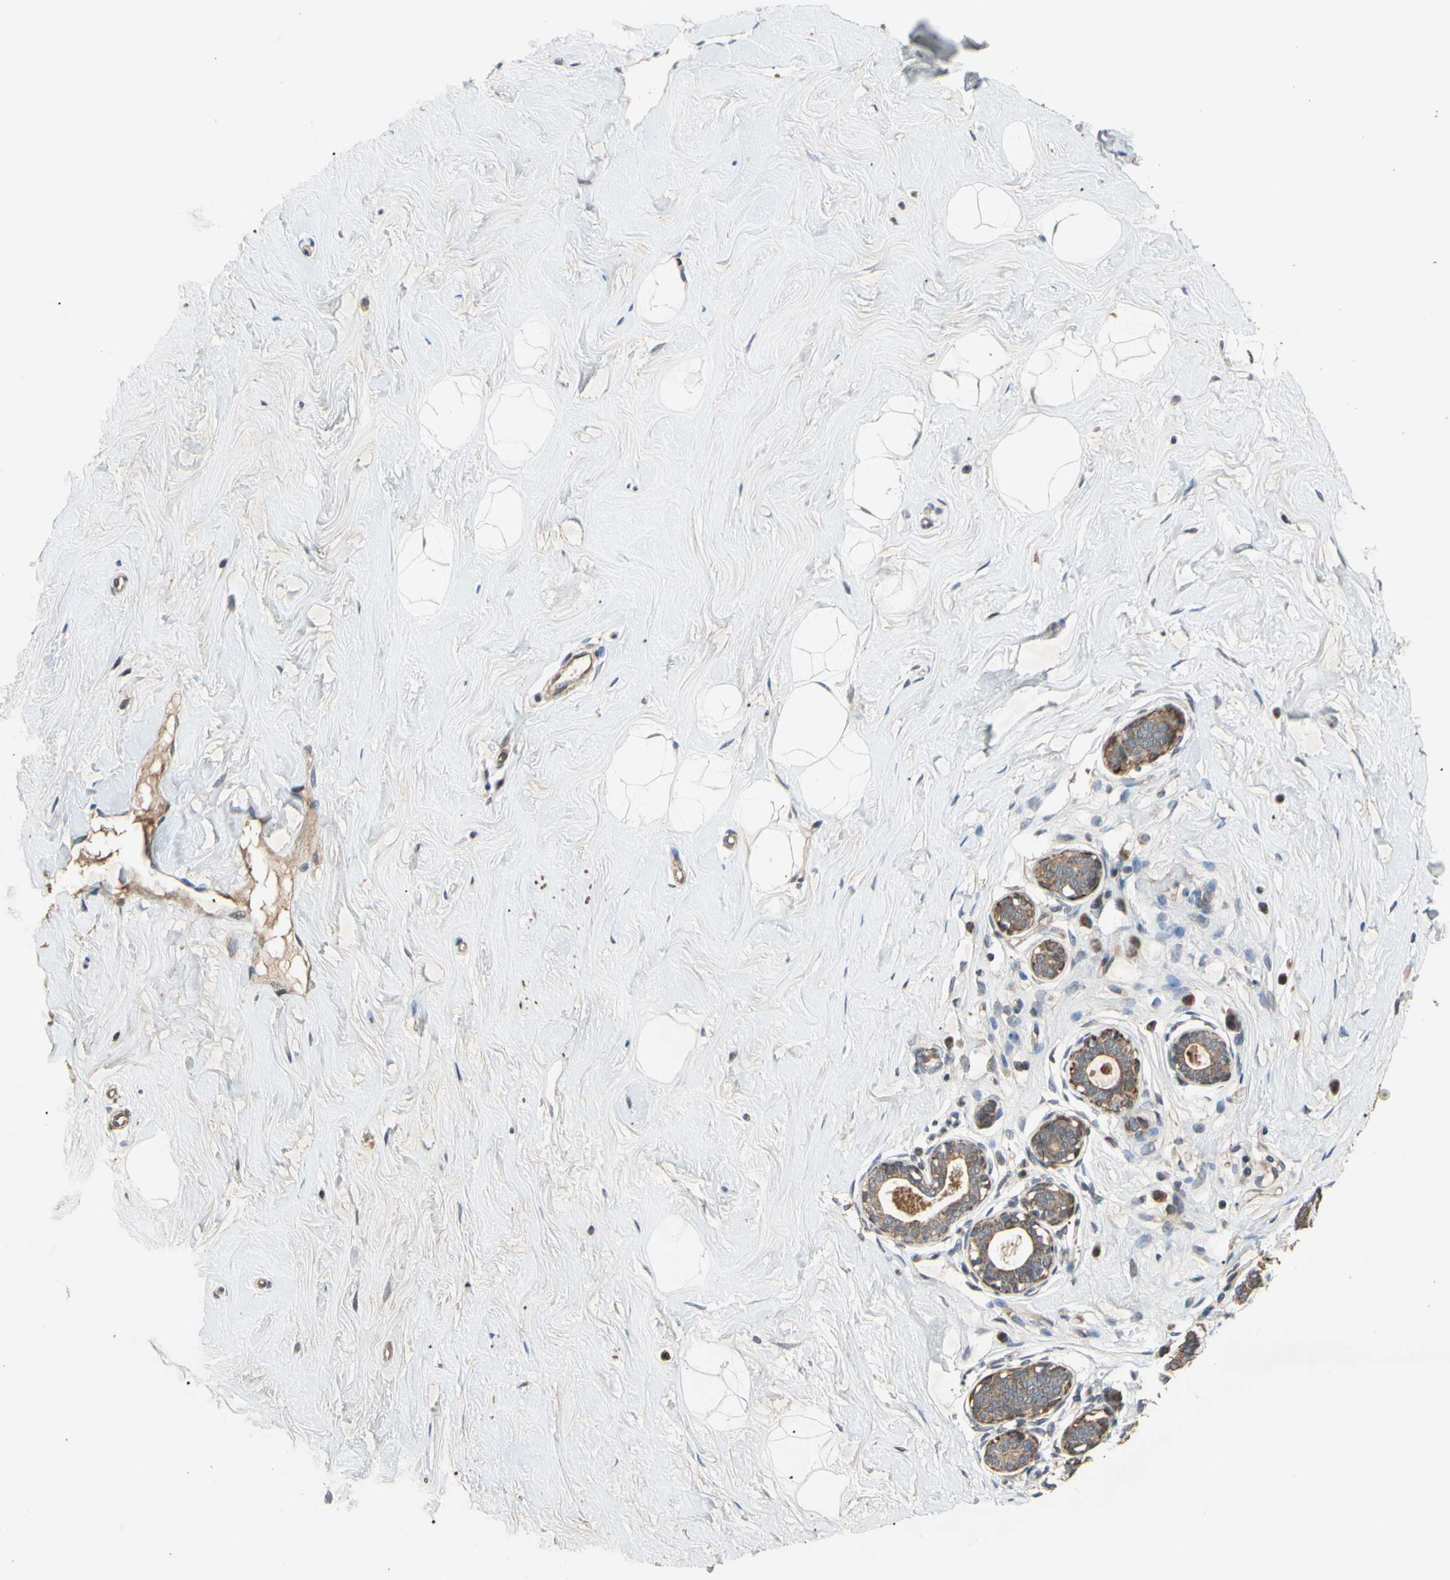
{"staining": {"intensity": "weak", "quantity": "<25%", "location": "cytoplasmic/membranous"}, "tissue": "breast", "cell_type": "Adipocytes", "image_type": "normal", "snomed": [{"axis": "morphology", "description": "Normal tissue, NOS"}, {"axis": "topography", "description": "Breast"}], "caption": "Adipocytes are negative for protein expression in unremarkable human breast.", "gene": "PARD6A", "patient": {"sex": "female", "age": 23}}